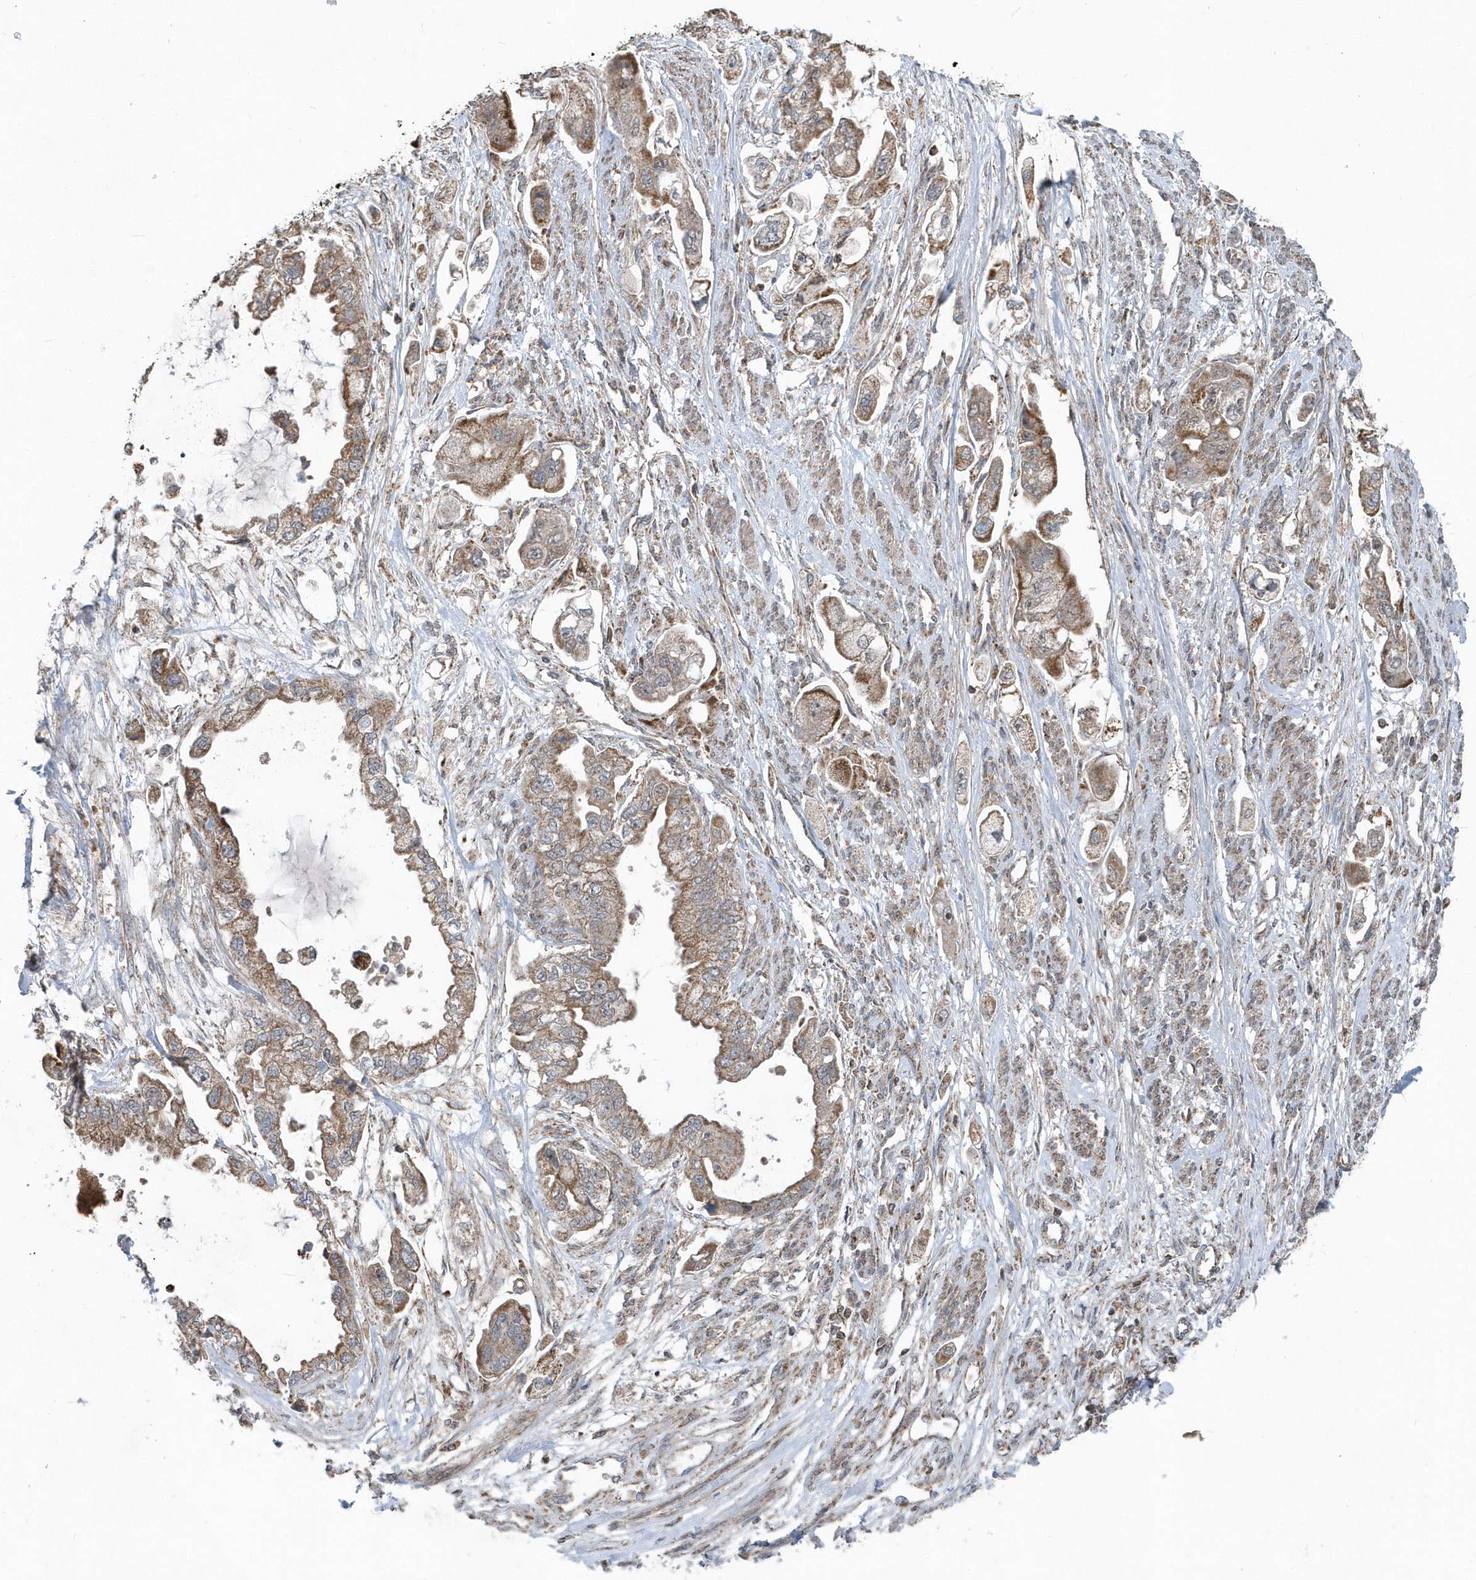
{"staining": {"intensity": "moderate", "quantity": ">75%", "location": "cytoplasmic/membranous"}, "tissue": "stomach cancer", "cell_type": "Tumor cells", "image_type": "cancer", "snomed": [{"axis": "morphology", "description": "Adenocarcinoma, NOS"}, {"axis": "topography", "description": "Stomach"}], "caption": "Adenocarcinoma (stomach) stained for a protein (brown) exhibits moderate cytoplasmic/membranous positive staining in approximately >75% of tumor cells.", "gene": "PPP1R7", "patient": {"sex": "male", "age": 62}}